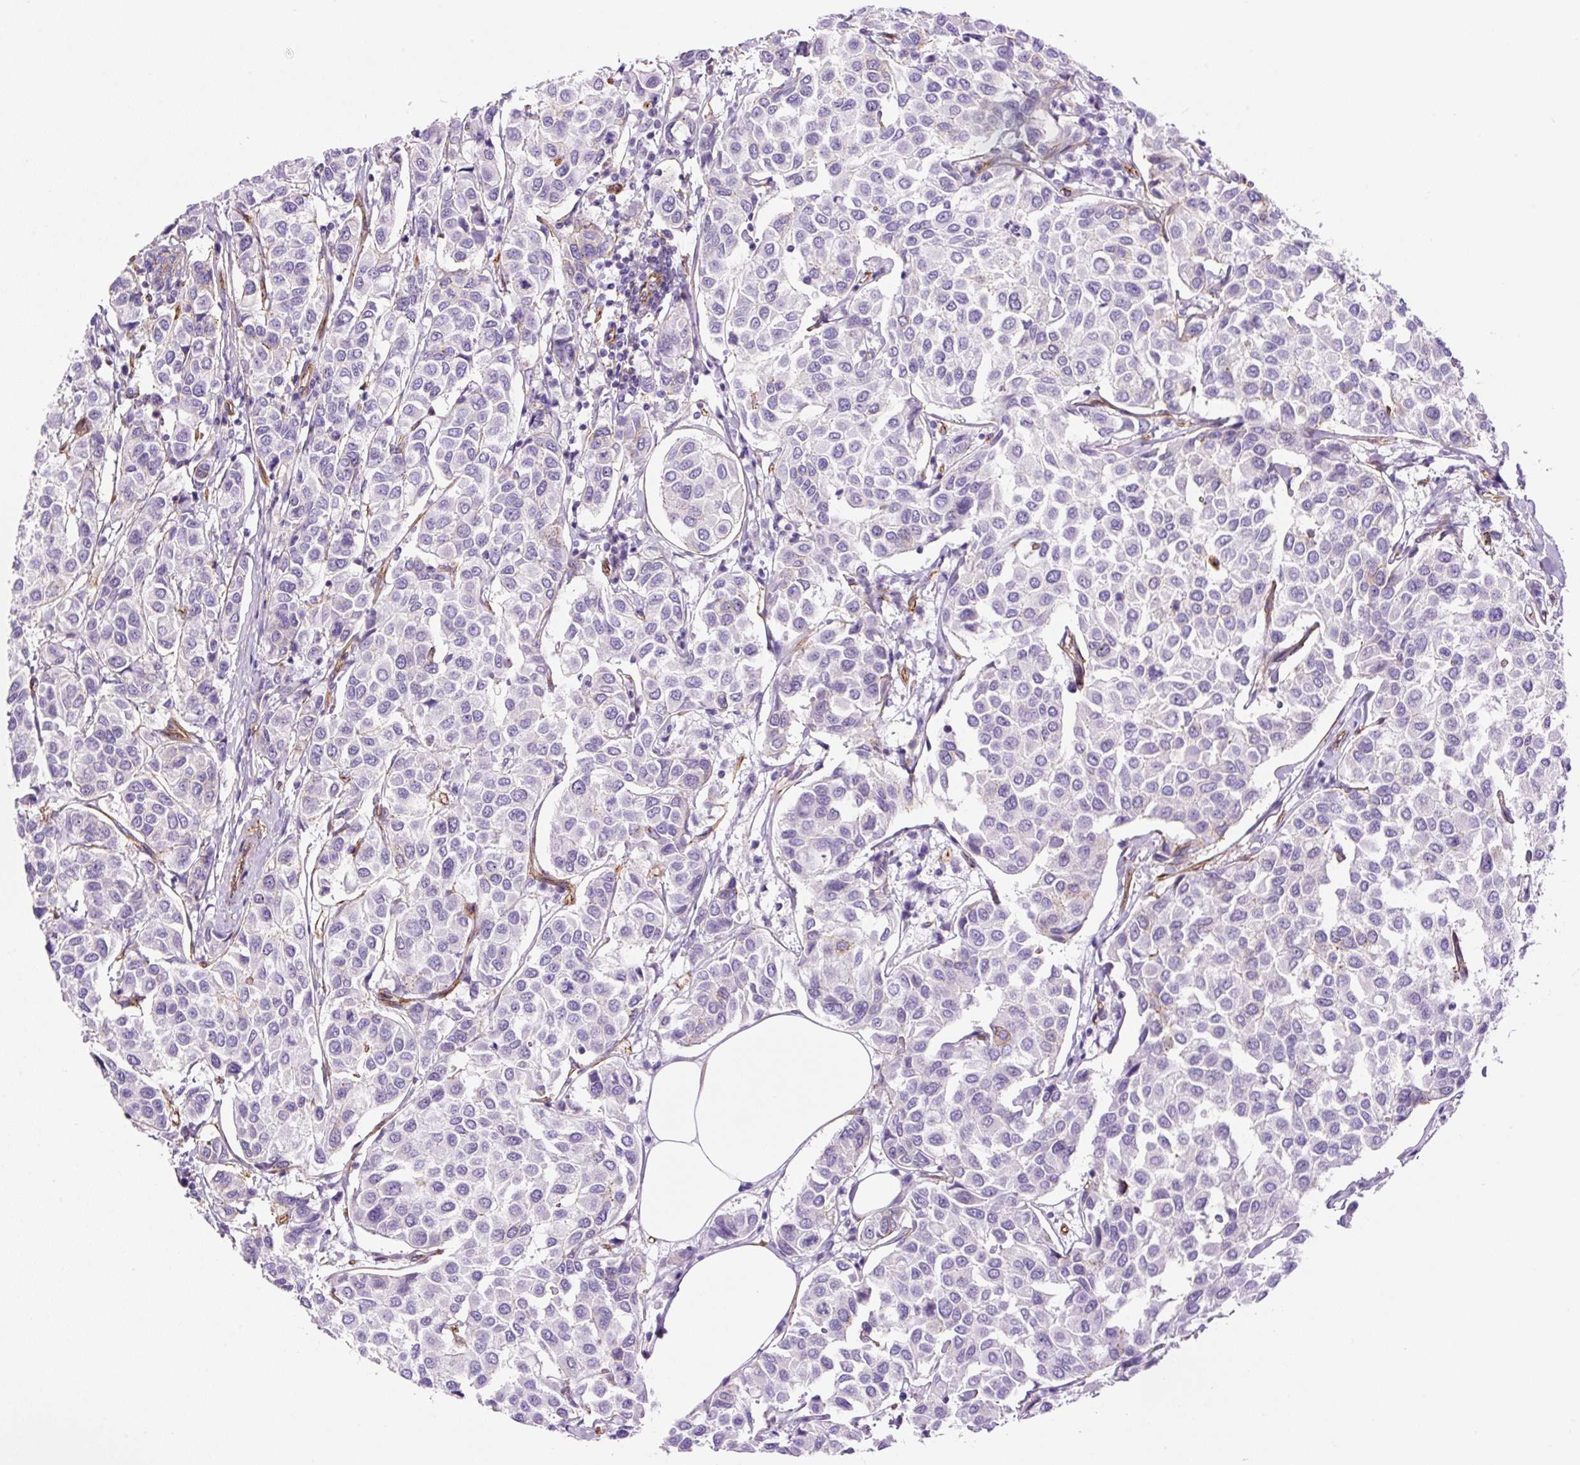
{"staining": {"intensity": "negative", "quantity": "none", "location": "none"}, "tissue": "breast cancer", "cell_type": "Tumor cells", "image_type": "cancer", "snomed": [{"axis": "morphology", "description": "Duct carcinoma"}, {"axis": "topography", "description": "Breast"}], "caption": "Human breast infiltrating ductal carcinoma stained for a protein using immunohistochemistry reveals no expression in tumor cells.", "gene": "MYO5C", "patient": {"sex": "female", "age": 55}}